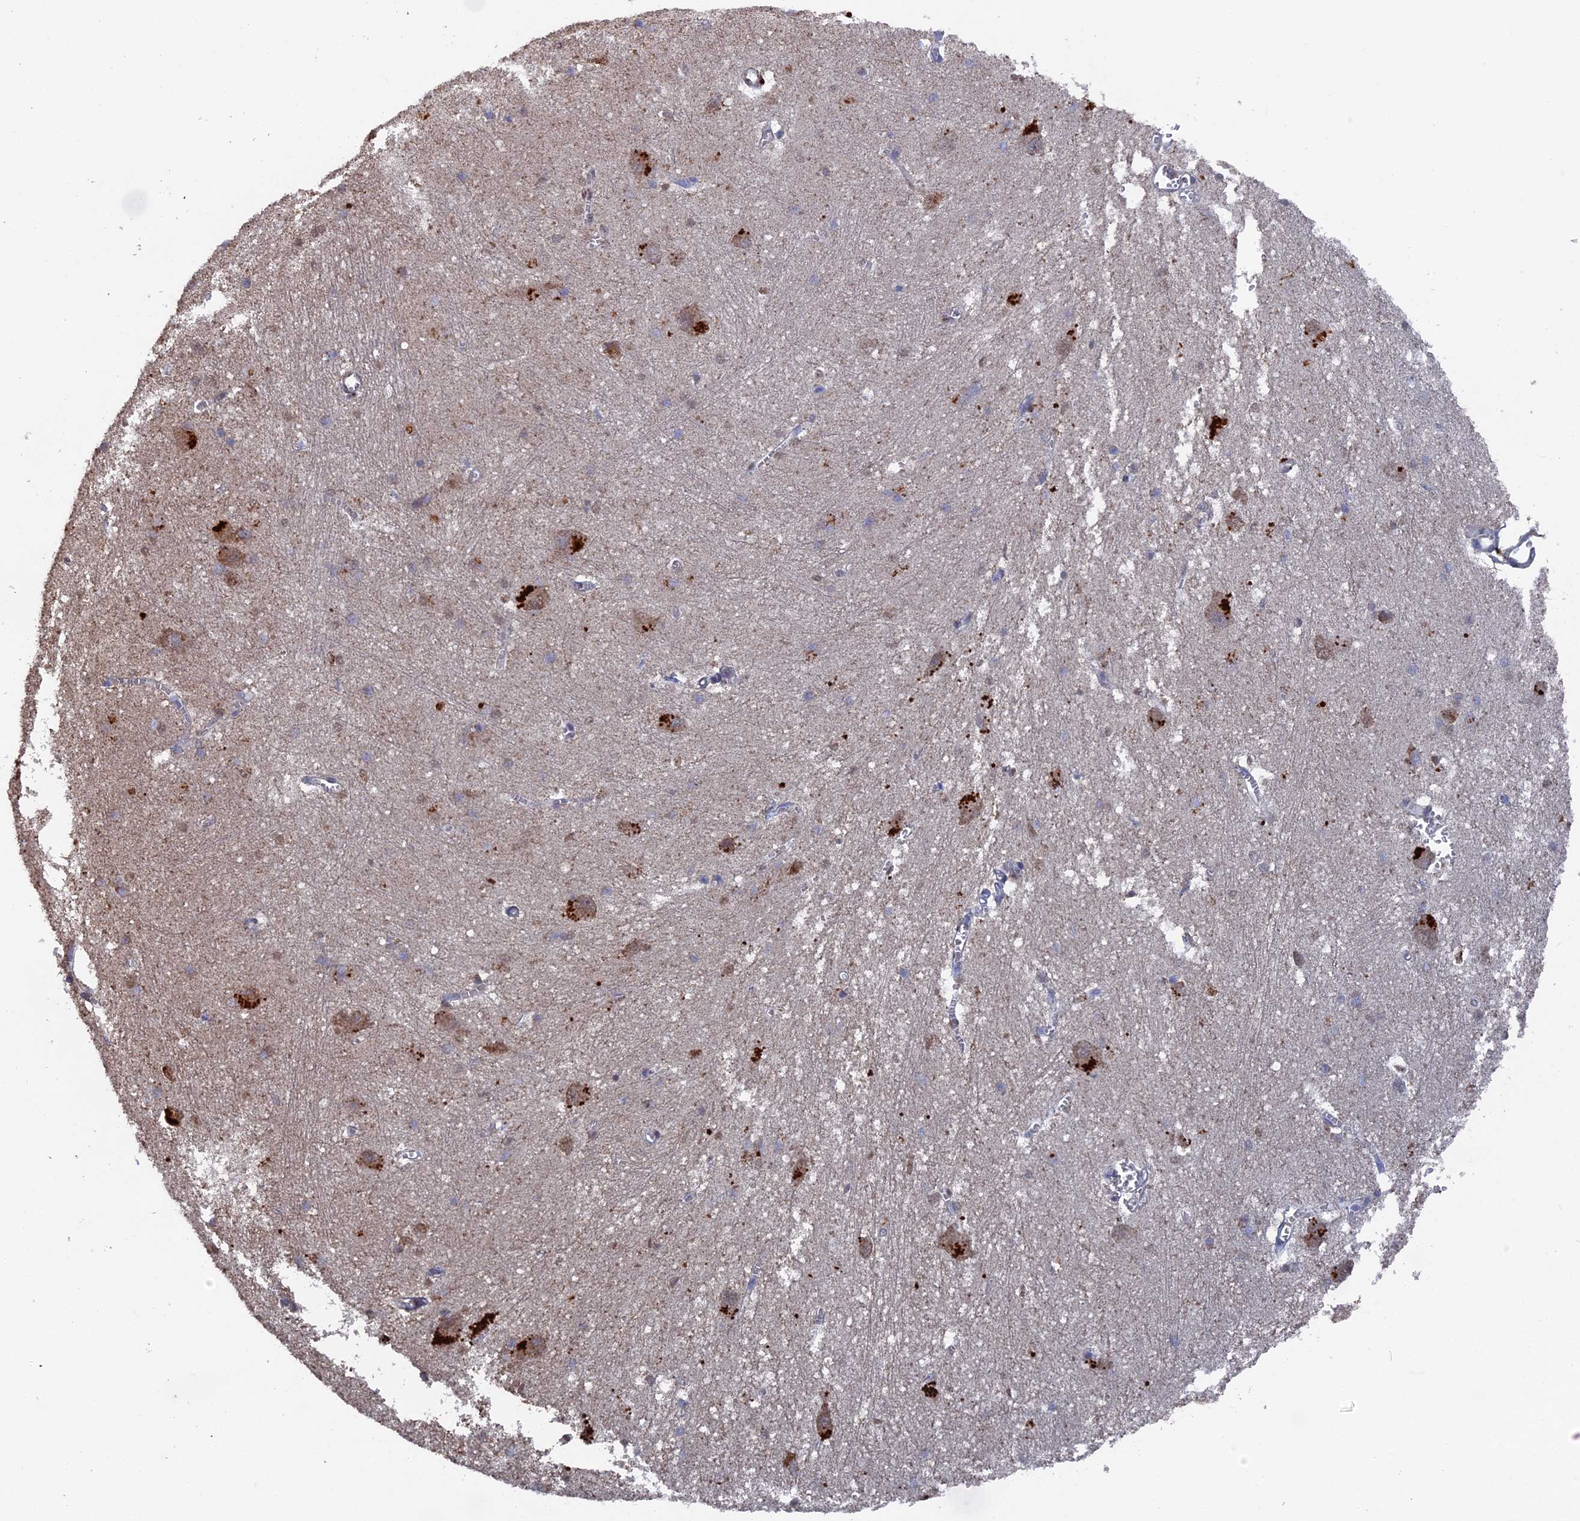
{"staining": {"intensity": "negative", "quantity": "none", "location": "none"}, "tissue": "caudate", "cell_type": "Glial cells", "image_type": "normal", "snomed": [{"axis": "morphology", "description": "Normal tissue, NOS"}, {"axis": "topography", "description": "Lateral ventricle wall"}], "caption": "There is no significant expression in glial cells of caudate. (Immunohistochemistry, brightfield microscopy, high magnification).", "gene": "SMG9", "patient": {"sex": "male", "age": 37}}